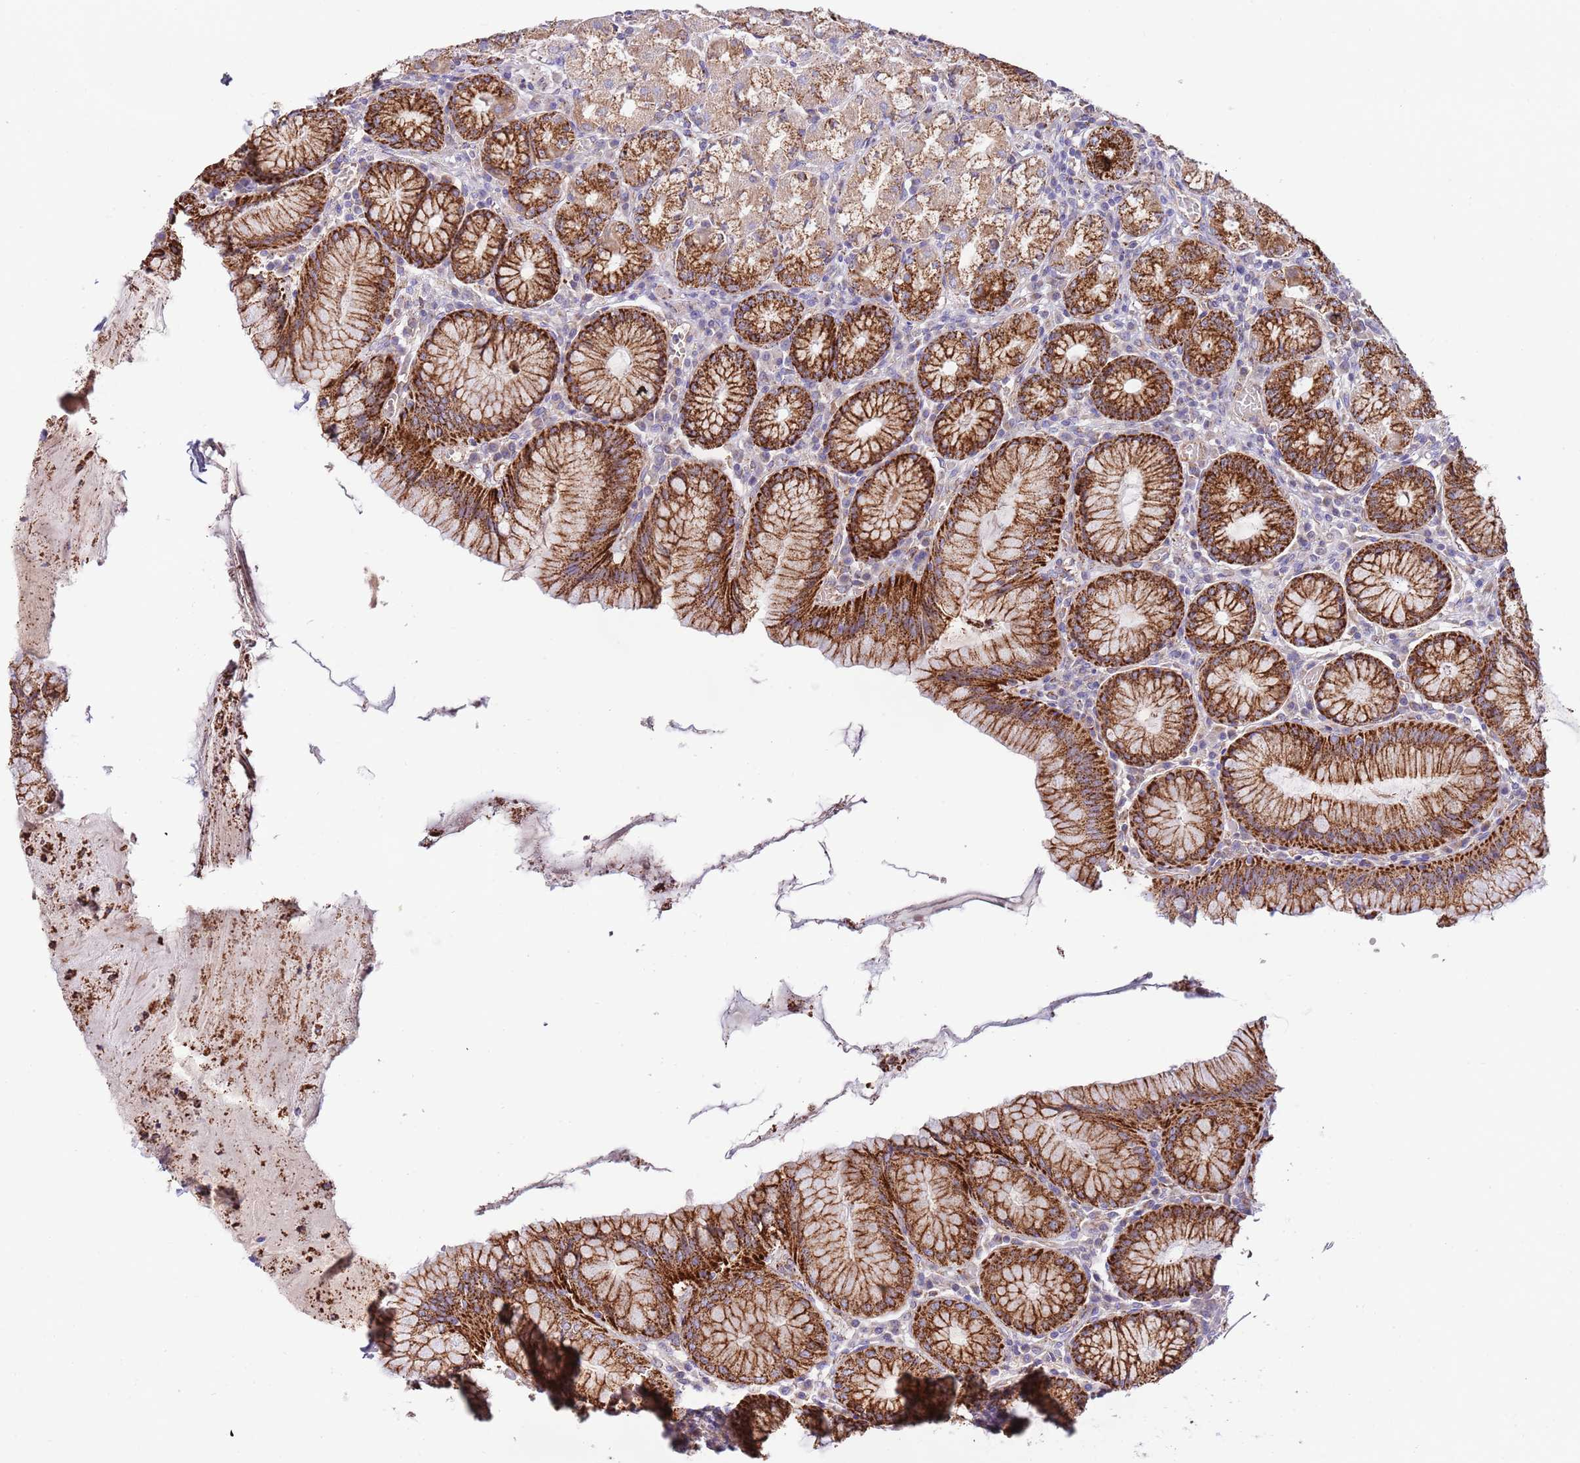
{"staining": {"intensity": "strong", "quantity": ">75%", "location": "cytoplasmic/membranous"}, "tissue": "stomach", "cell_type": "Glandular cells", "image_type": "normal", "snomed": [{"axis": "morphology", "description": "Normal tissue, NOS"}, {"axis": "topography", "description": "Stomach"}], "caption": "Immunohistochemistry (IHC) micrograph of benign stomach: stomach stained using immunohistochemistry (IHC) demonstrates high levels of strong protein expression localized specifically in the cytoplasmic/membranous of glandular cells, appearing as a cytoplasmic/membranous brown color.", "gene": "DOCK6", "patient": {"sex": "male", "age": 55}}